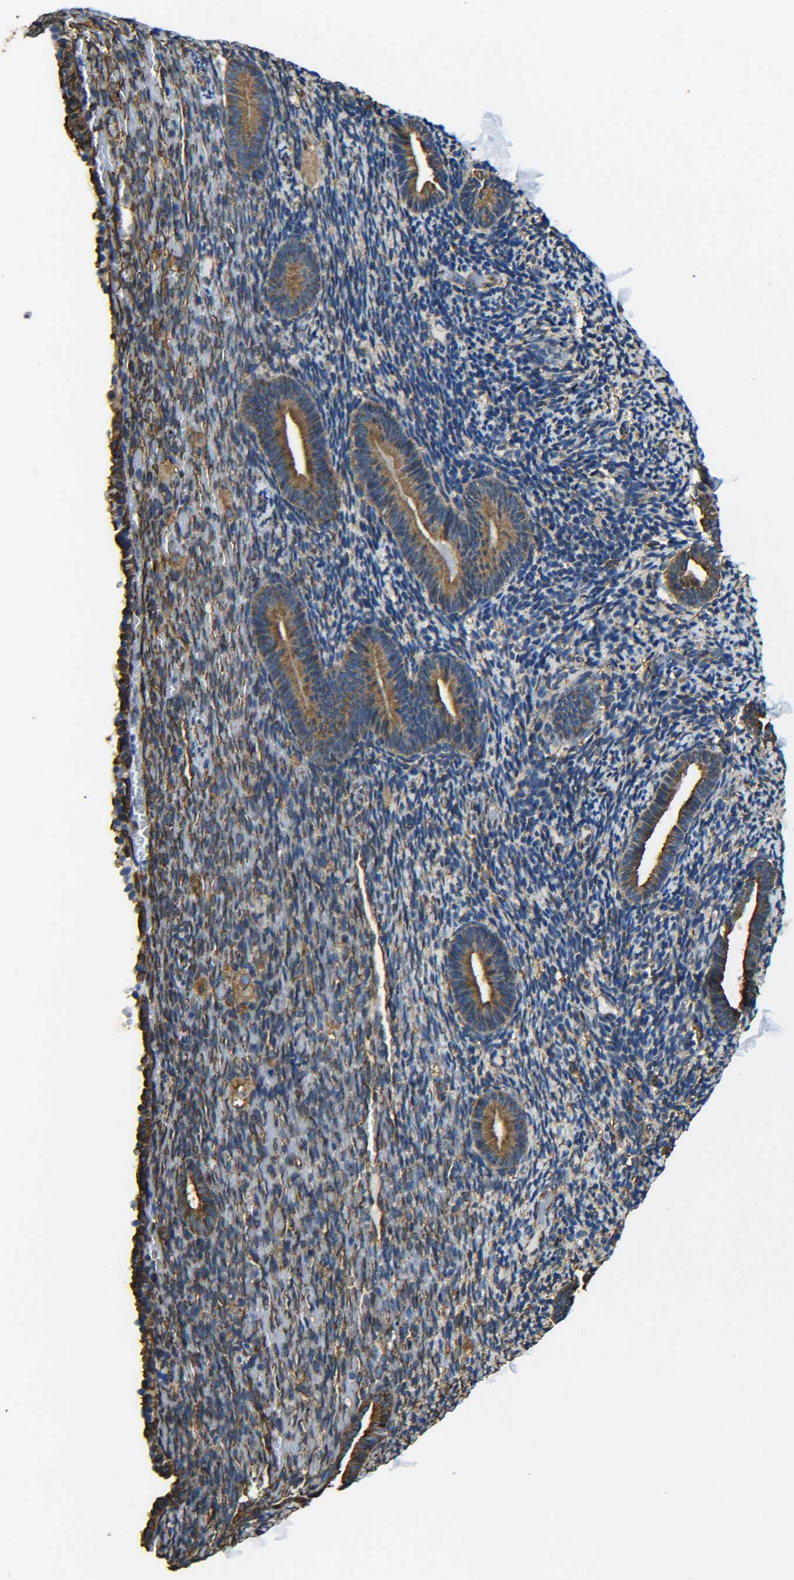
{"staining": {"intensity": "moderate", "quantity": "<25%", "location": "cytoplasmic/membranous"}, "tissue": "endometrium", "cell_type": "Cells in endometrial stroma", "image_type": "normal", "snomed": [{"axis": "morphology", "description": "Normal tissue, NOS"}, {"axis": "topography", "description": "Endometrium"}], "caption": "Protein expression analysis of normal human endometrium reveals moderate cytoplasmic/membranous expression in approximately <25% of cells in endometrial stroma. The staining is performed using DAB brown chromogen to label protein expression. The nuclei are counter-stained blue using hematoxylin.", "gene": "TUBB", "patient": {"sex": "female", "age": 51}}